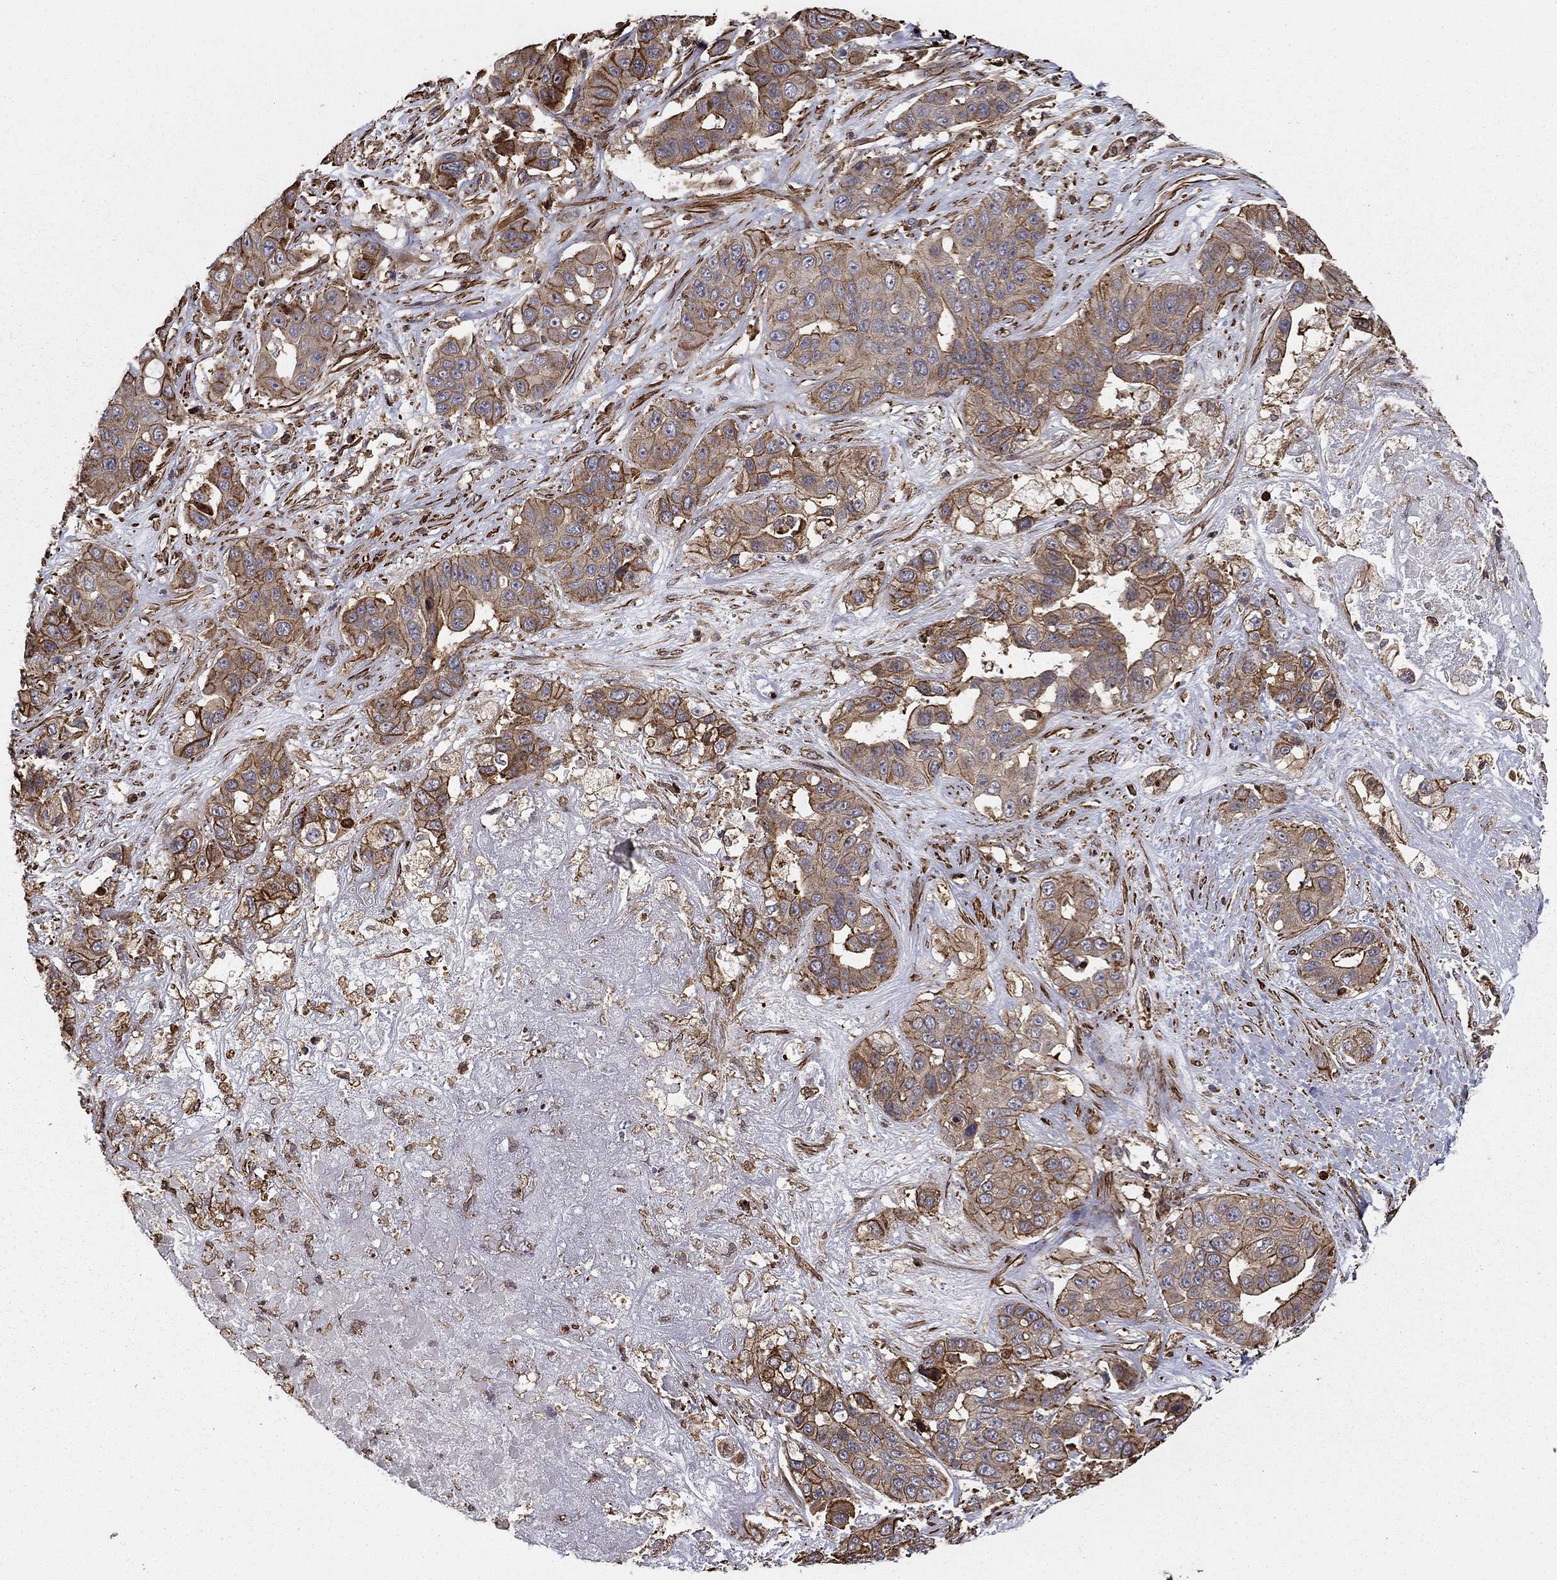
{"staining": {"intensity": "moderate", "quantity": "<25%", "location": "cytoplasmic/membranous"}, "tissue": "liver cancer", "cell_type": "Tumor cells", "image_type": "cancer", "snomed": [{"axis": "morphology", "description": "Cholangiocarcinoma"}, {"axis": "topography", "description": "Liver"}], "caption": "DAB immunohistochemical staining of human liver cancer reveals moderate cytoplasmic/membranous protein expression in approximately <25% of tumor cells.", "gene": "HABP4", "patient": {"sex": "female", "age": 52}}